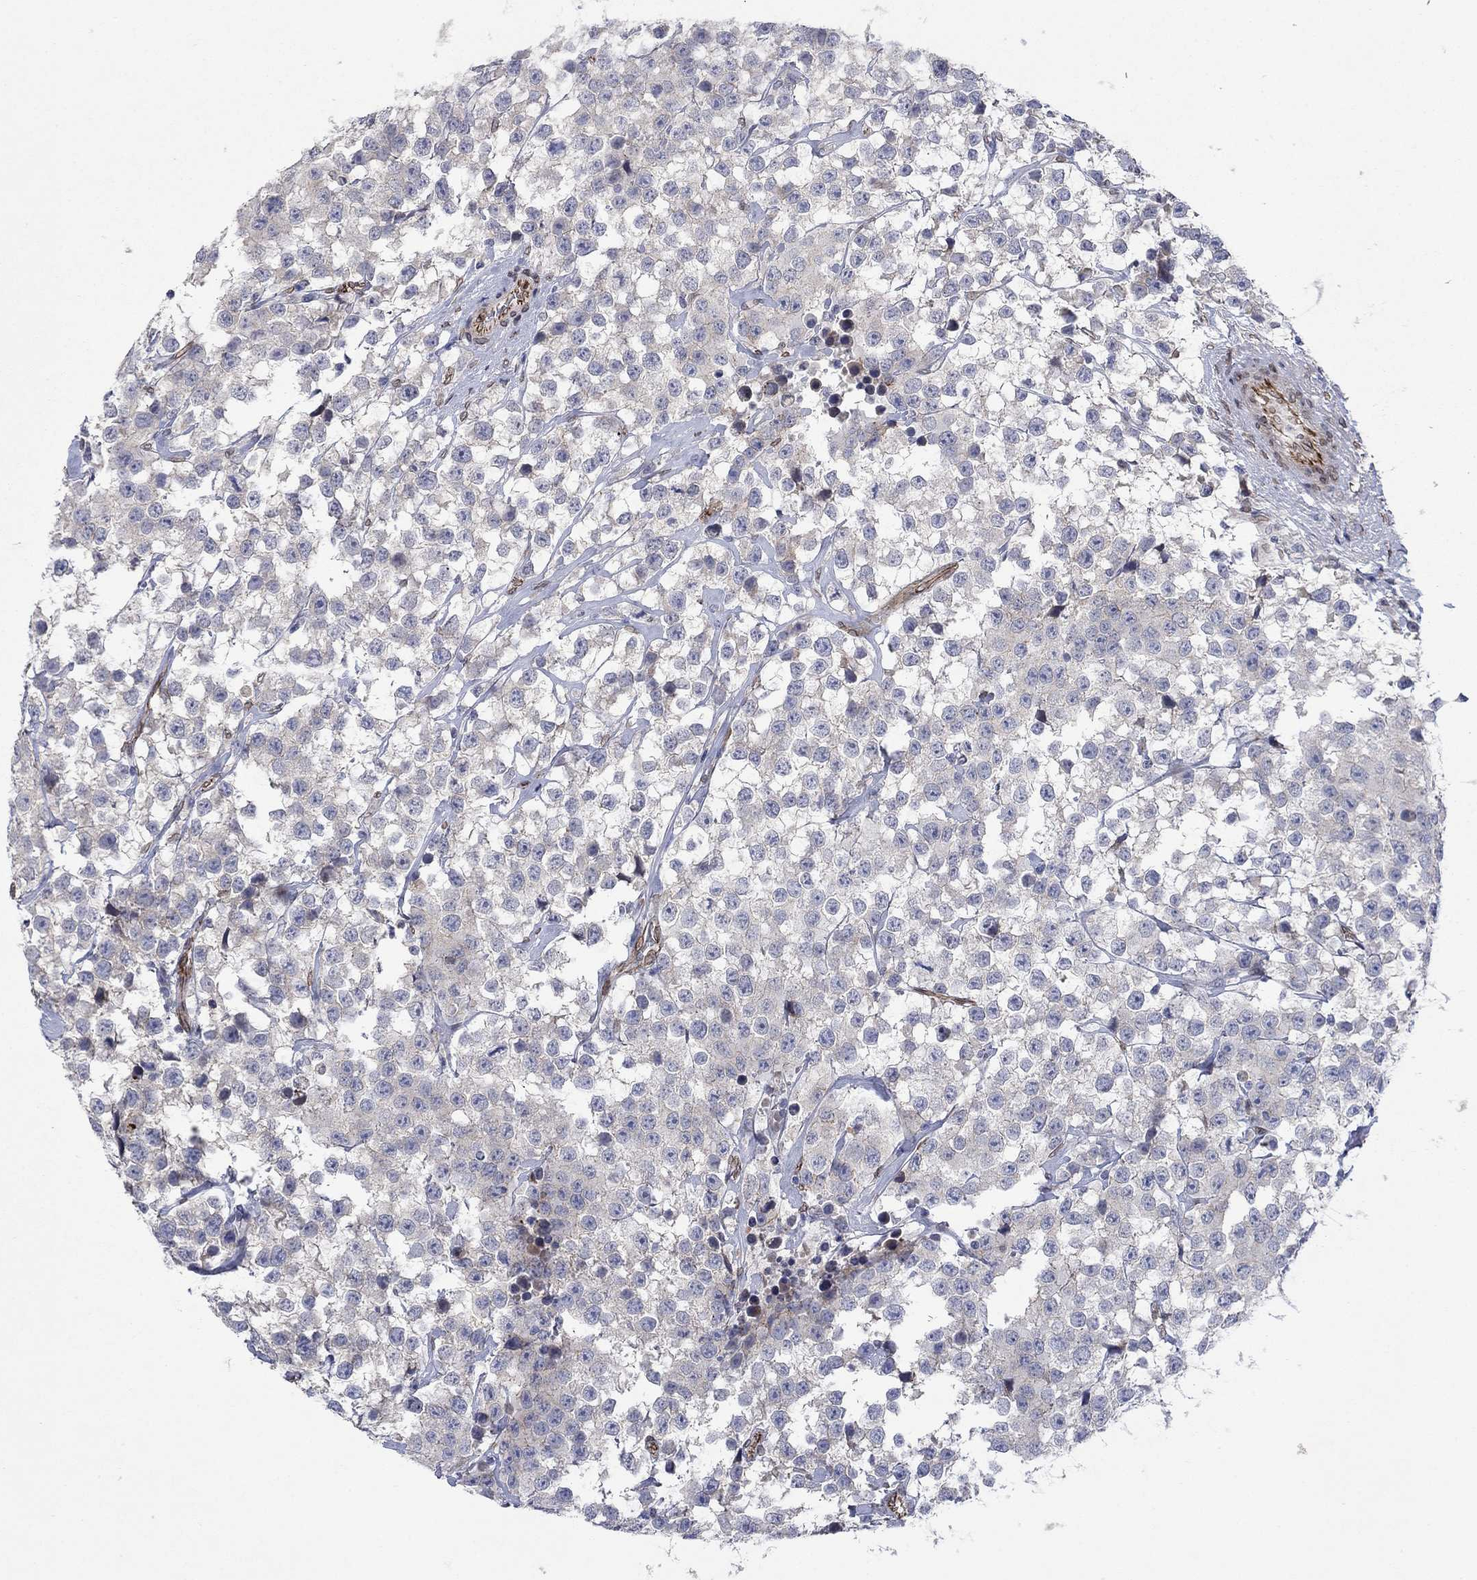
{"staining": {"intensity": "negative", "quantity": "none", "location": "none"}, "tissue": "testis cancer", "cell_type": "Tumor cells", "image_type": "cancer", "snomed": [{"axis": "morphology", "description": "Seminoma, NOS"}, {"axis": "topography", "description": "Testis"}], "caption": "This is an immunohistochemistry histopathology image of human seminoma (testis). There is no positivity in tumor cells.", "gene": "EMC9", "patient": {"sex": "male", "age": 59}}